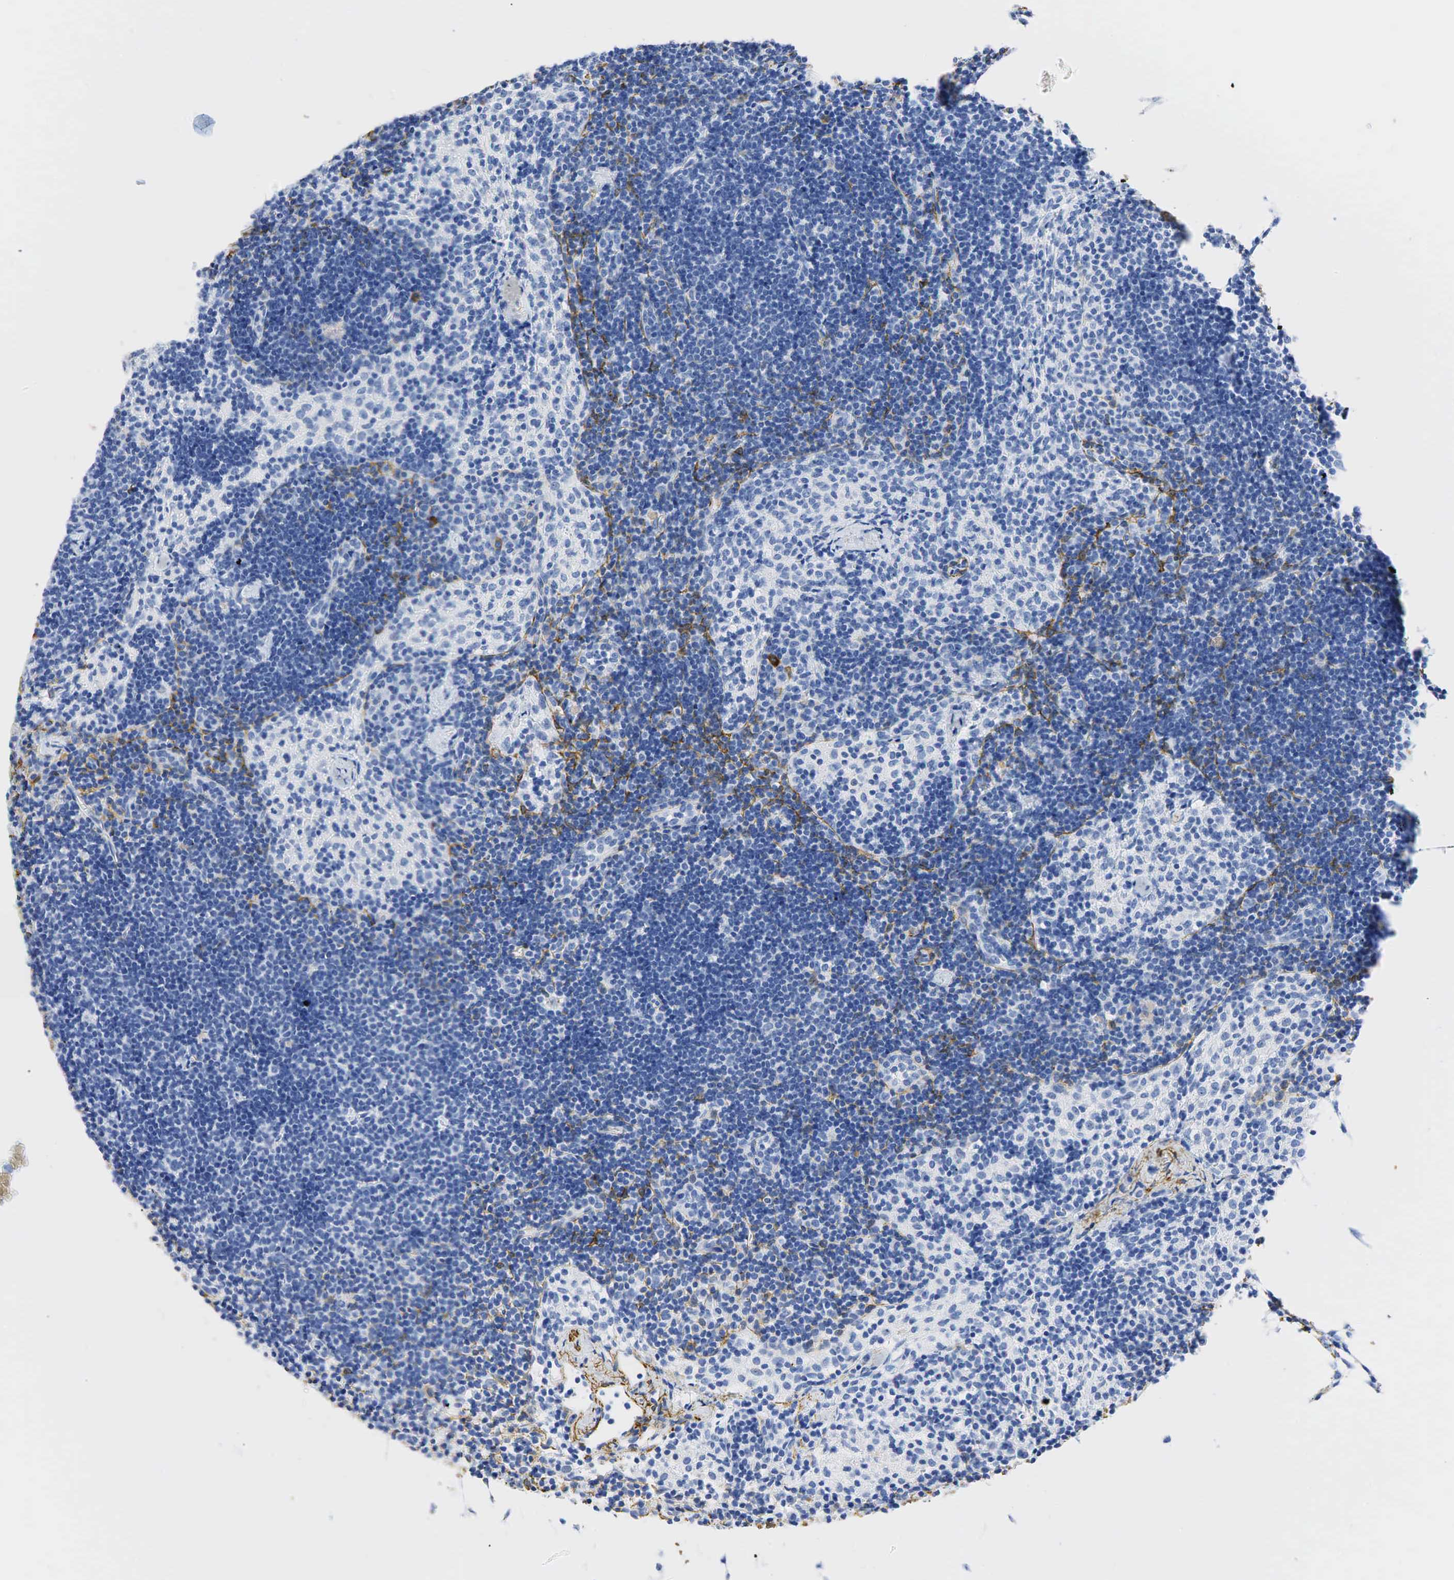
{"staining": {"intensity": "negative", "quantity": "none", "location": "none"}, "tissue": "lymph node", "cell_type": "Germinal center cells", "image_type": "normal", "snomed": [{"axis": "morphology", "description": "Normal tissue, NOS"}, {"axis": "topography", "description": "Lymph node"}], "caption": "Lymph node was stained to show a protein in brown. There is no significant positivity in germinal center cells. The staining is performed using DAB (3,3'-diaminobenzidine) brown chromogen with nuclei counter-stained in using hematoxylin.", "gene": "ACTA1", "patient": {"sex": "female", "age": 35}}